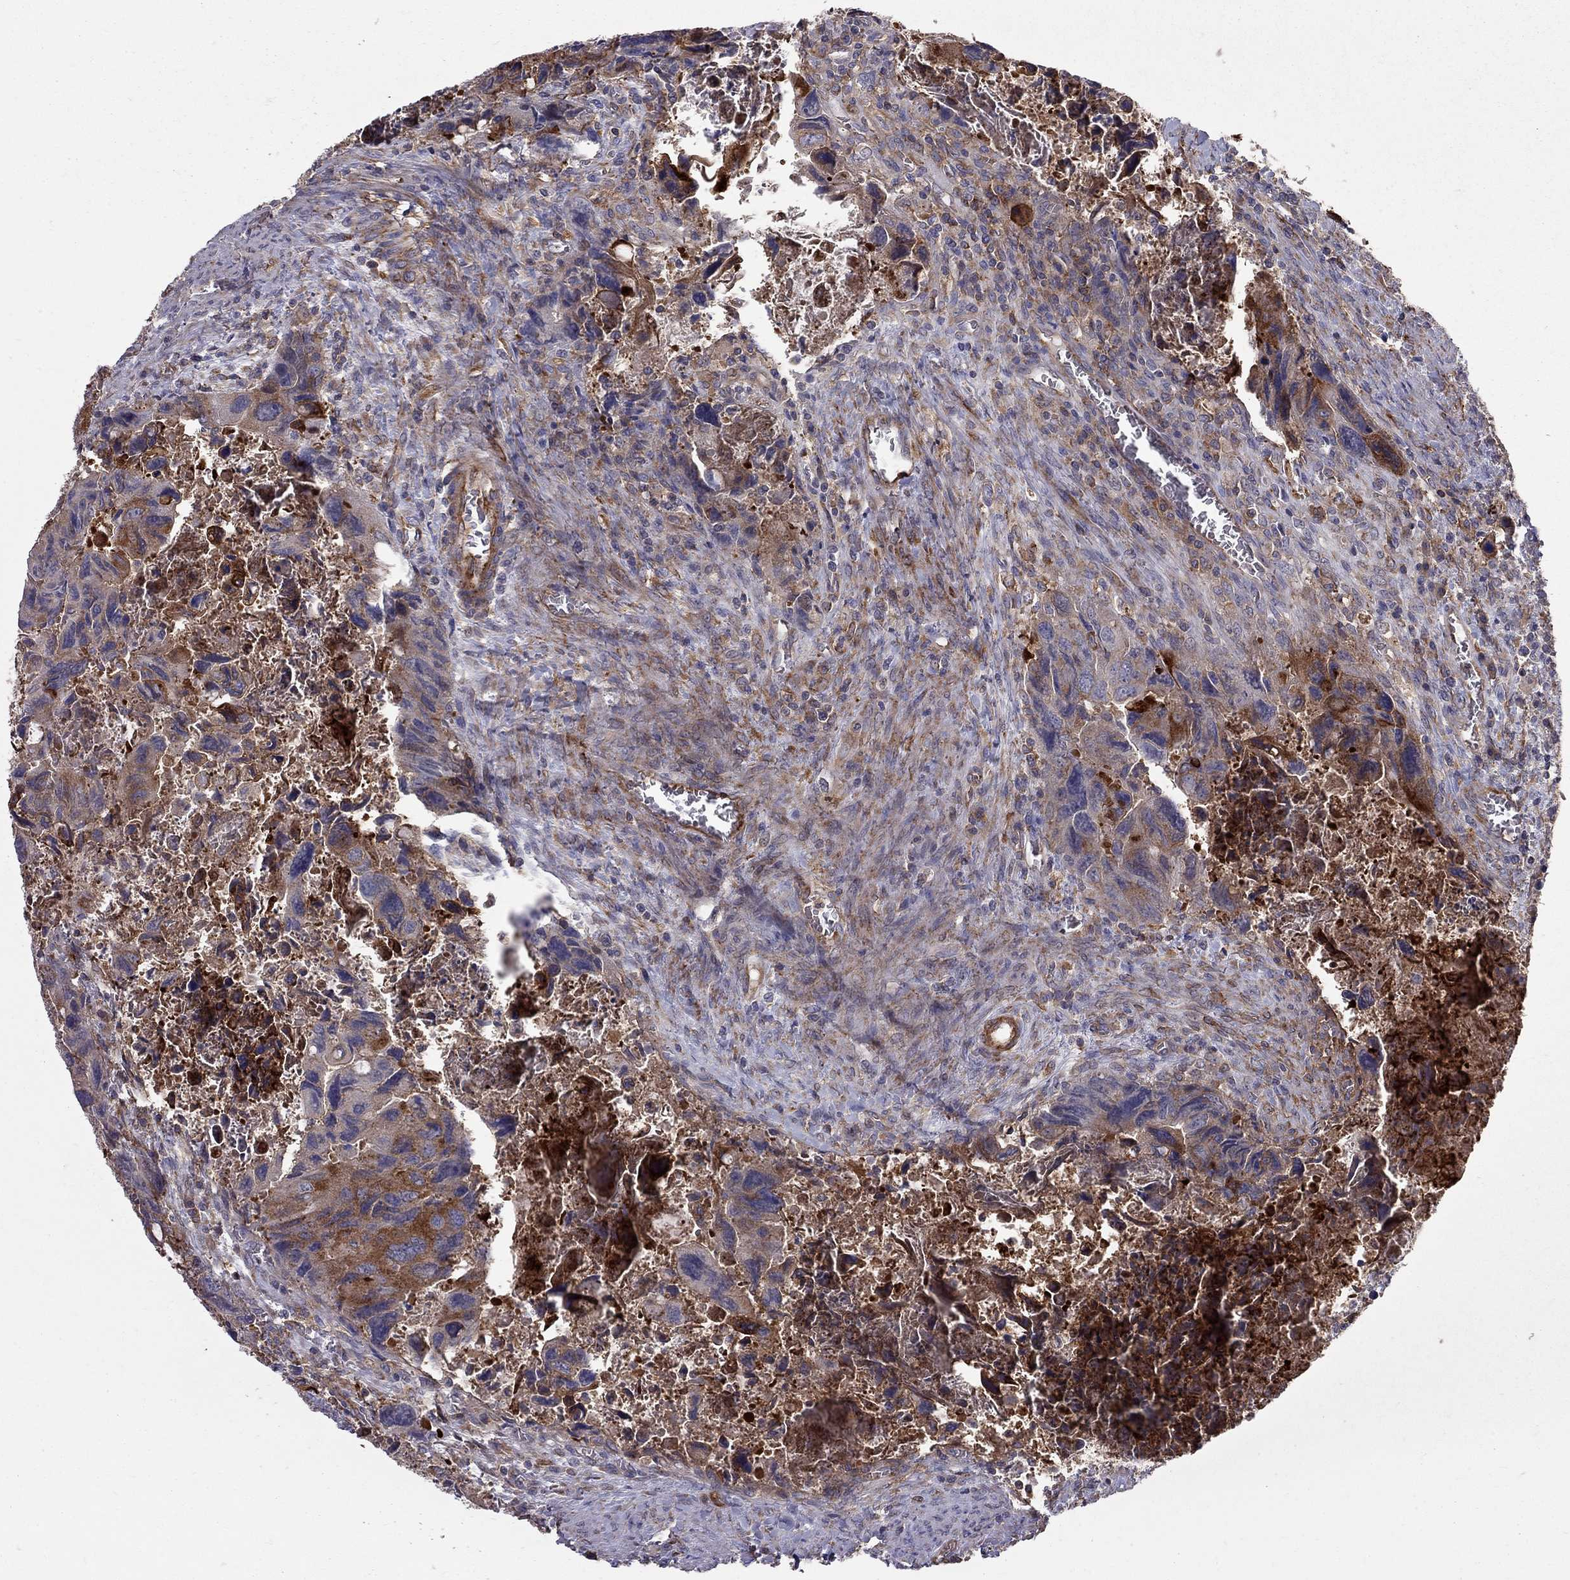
{"staining": {"intensity": "strong", "quantity": "25%-75%", "location": "cytoplasmic/membranous"}, "tissue": "colorectal cancer", "cell_type": "Tumor cells", "image_type": "cancer", "snomed": [{"axis": "morphology", "description": "Adenocarcinoma, NOS"}, {"axis": "topography", "description": "Rectum"}], "caption": "A high amount of strong cytoplasmic/membranous expression is seen in approximately 25%-75% of tumor cells in colorectal adenocarcinoma tissue.", "gene": "EIF4E3", "patient": {"sex": "male", "age": 62}}